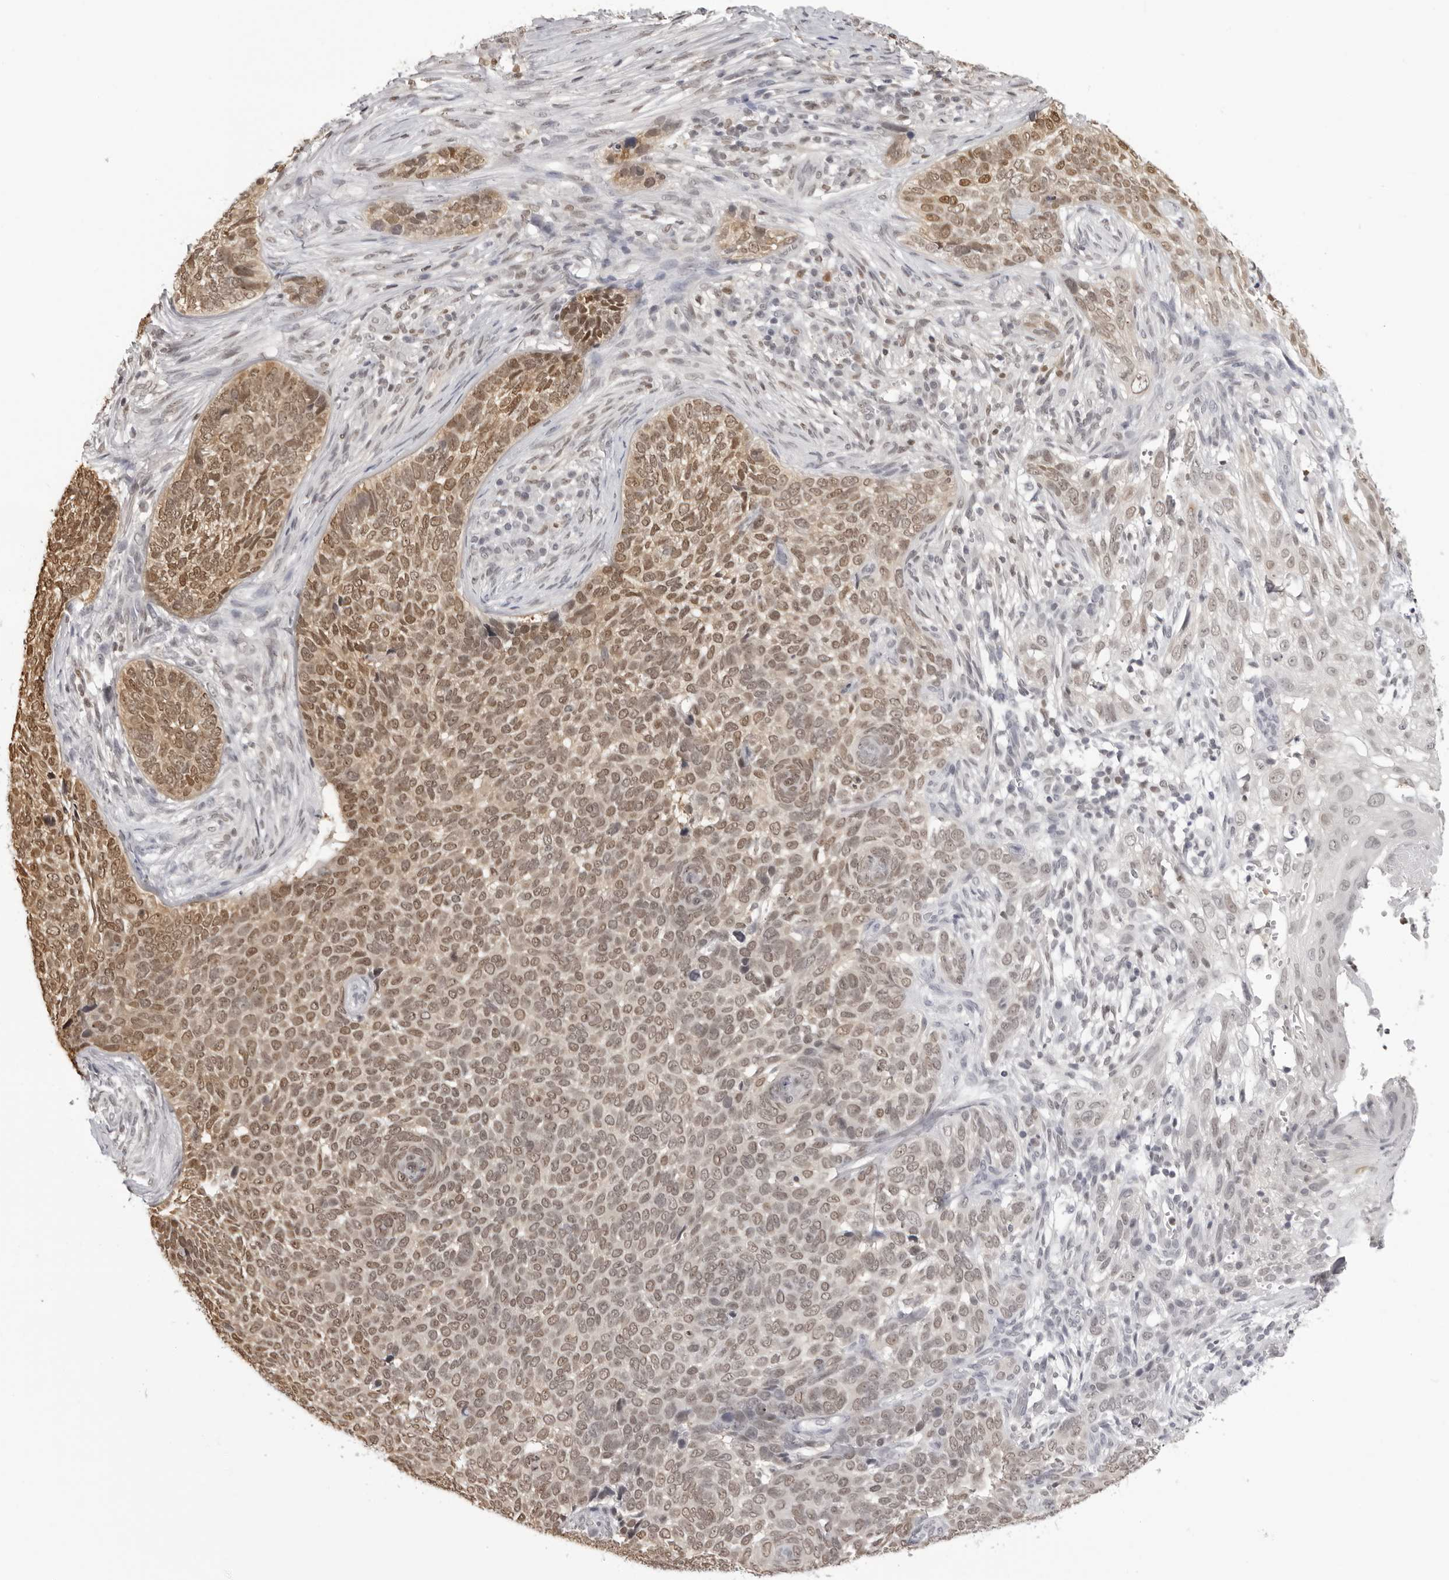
{"staining": {"intensity": "moderate", "quantity": ">75%", "location": "nuclear"}, "tissue": "skin cancer", "cell_type": "Tumor cells", "image_type": "cancer", "snomed": [{"axis": "morphology", "description": "Basal cell carcinoma"}, {"axis": "topography", "description": "Skin"}], "caption": "A histopathology image showing moderate nuclear expression in approximately >75% of tumor cells in skin cancer, as visualized by brown immunohistochemical staining.", "gene": "HSPA4", "patient": {"sex": "female", "age": 64}}